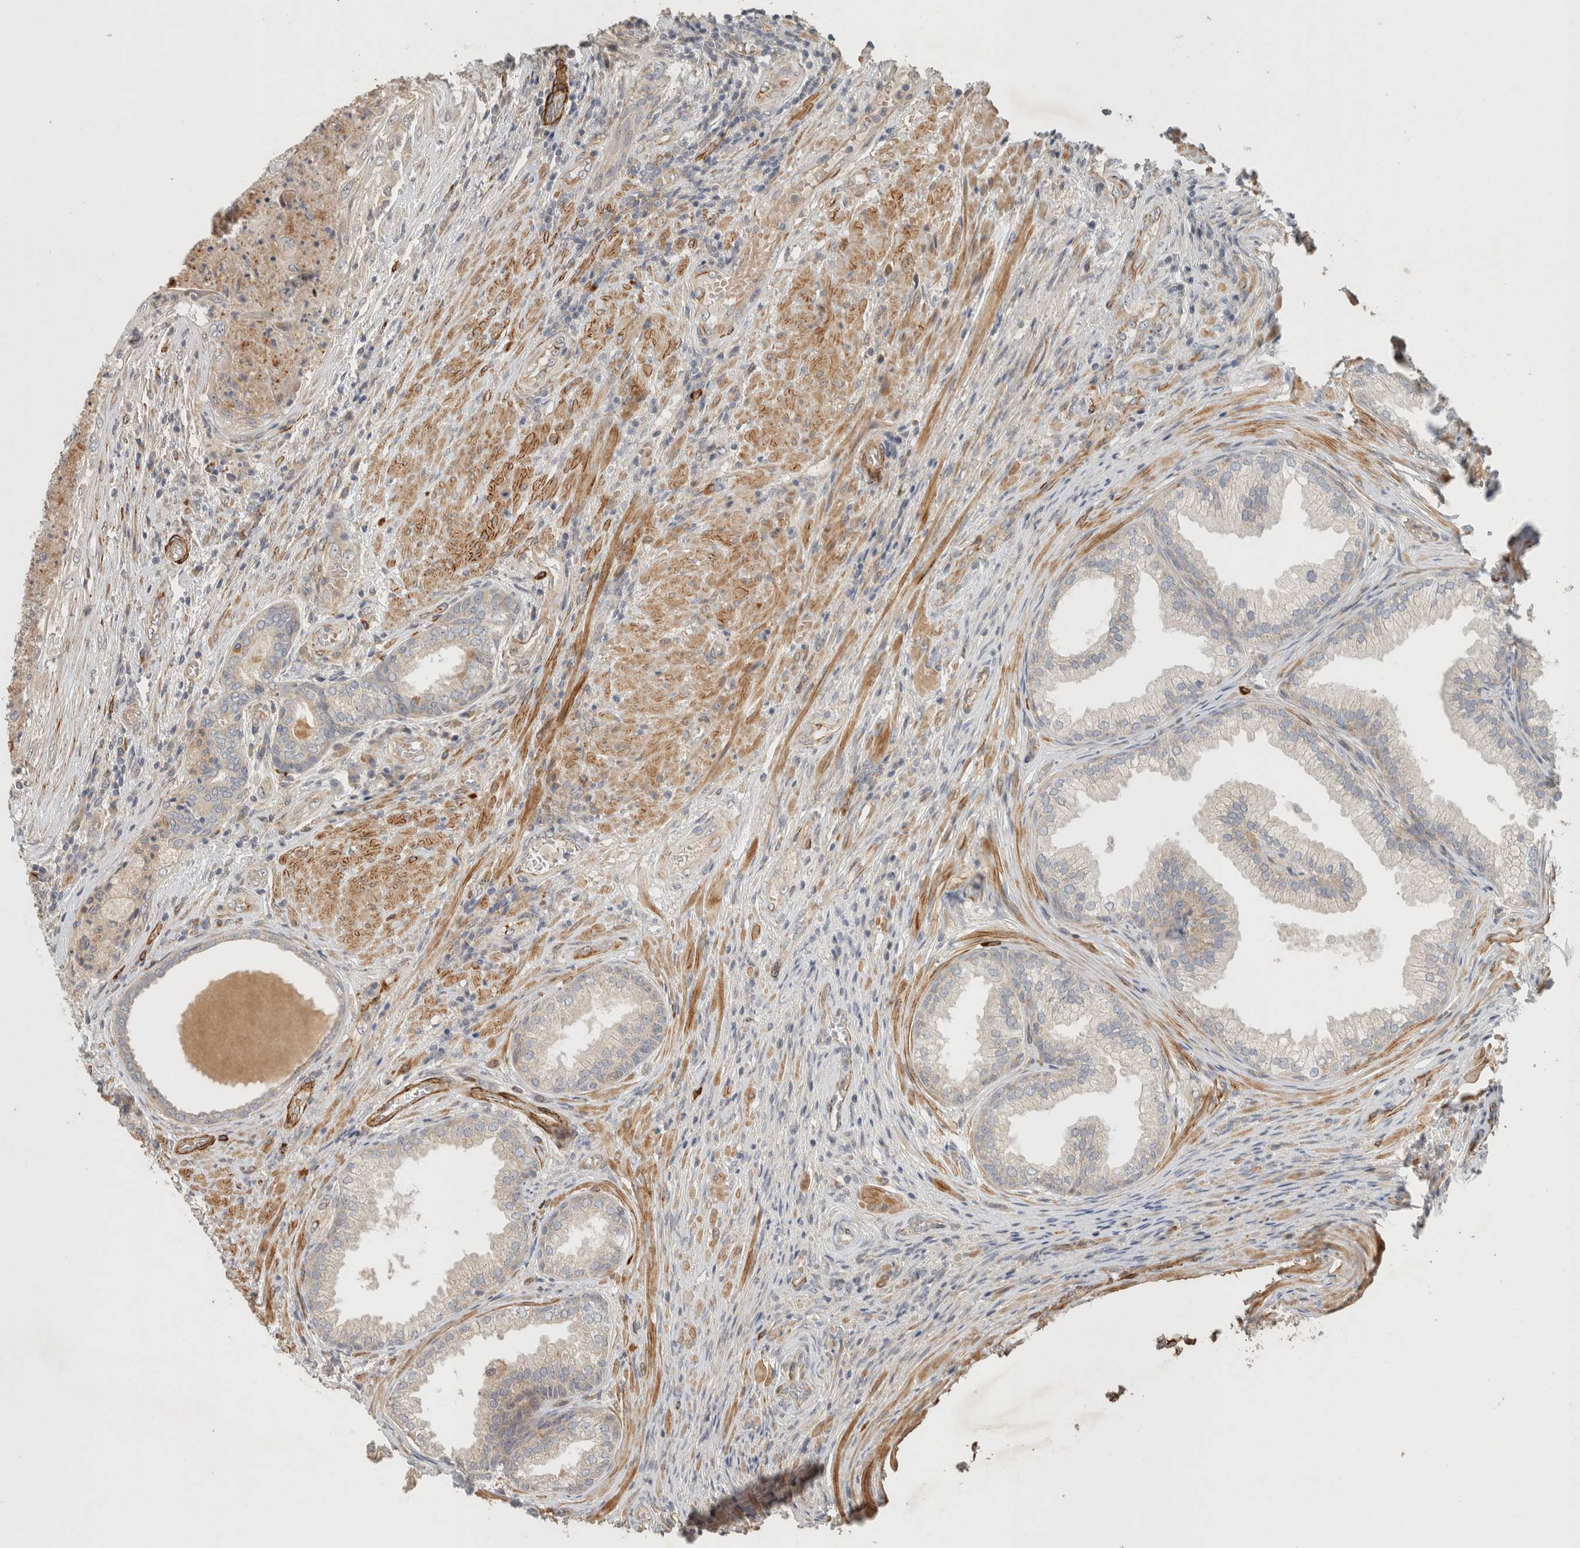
{"staining": {"intensity": "weak", "quantity": "<25%", "location": "cytoplasmic/membranous"}, "tissue": "prostate", "cell_type": "Glandular cells", "image_type": "normal", "snomed": [{"axis": "morphology", "description": "Normal tissue, NOS"}, {"axis": "topography", "description": "Prostate"}], "caption": "This is an immunohistochemistry micrograph of normal prostate. There is no staining in glandular cells.", "gene": "SIPA1L2", "patient": {"sex": "male", "age": 76}}